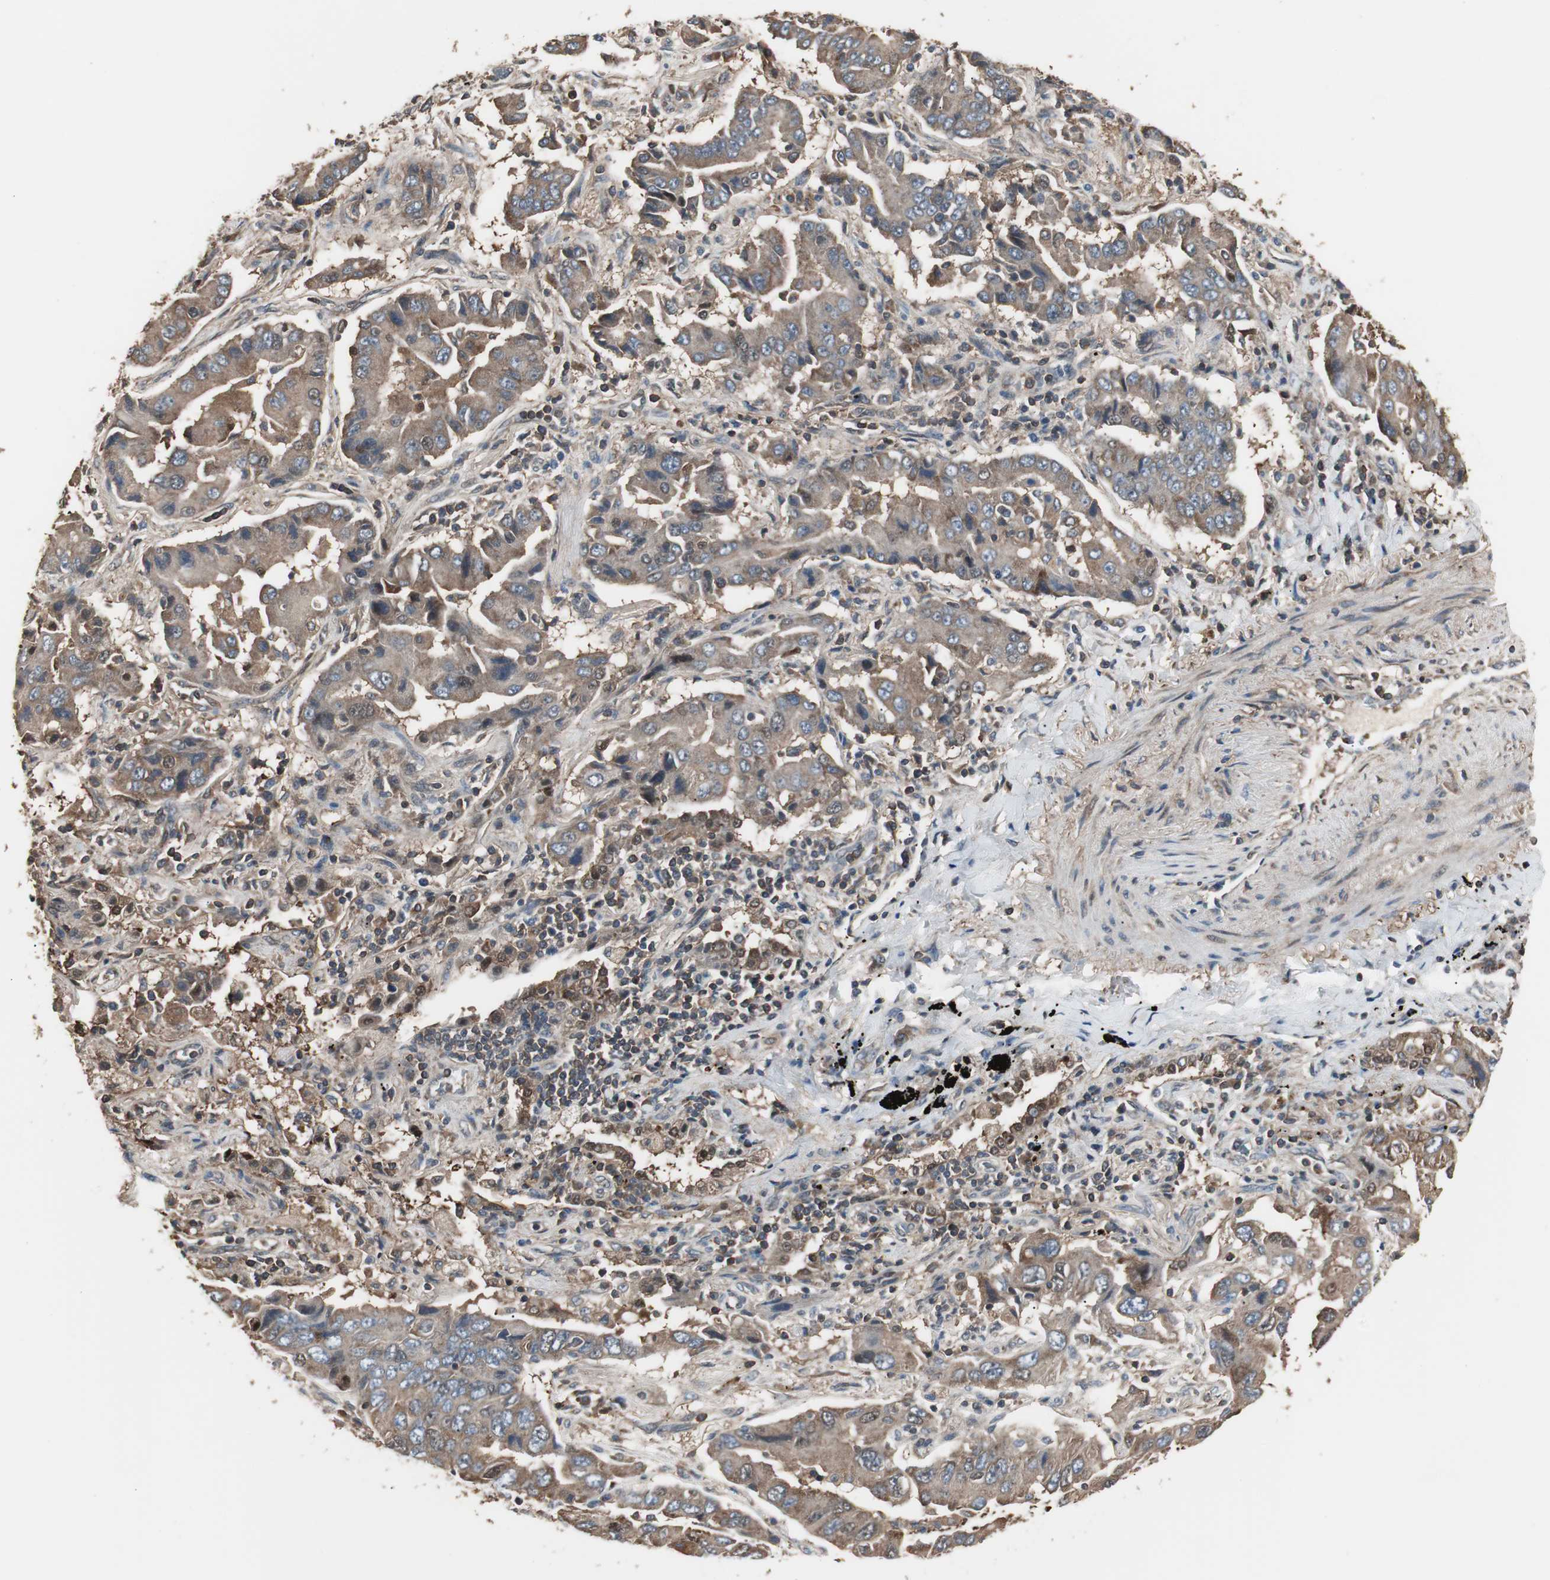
{"staining": {"intensity": "weak", "quantity": ">75%", "location": "cytoplasmic/membranous"}, "tissue": "lung cancer", "cell_type": "Tumor cells", "image_type": "cancer", "snomed": [{"axis": "morphology", "description": "Adenocarcinoma, NOS"}, {"axis": "topography", "description": "Lung"}], "caption": "Immunohistochemical staining of human adenocarcinoma (lung) reveals low levels of weak cytoplasmic/membranous staining in approximately >75% of tumor cells.", "gene": "CAPNS1", "patient": {"sex": "female", "age": 65}}